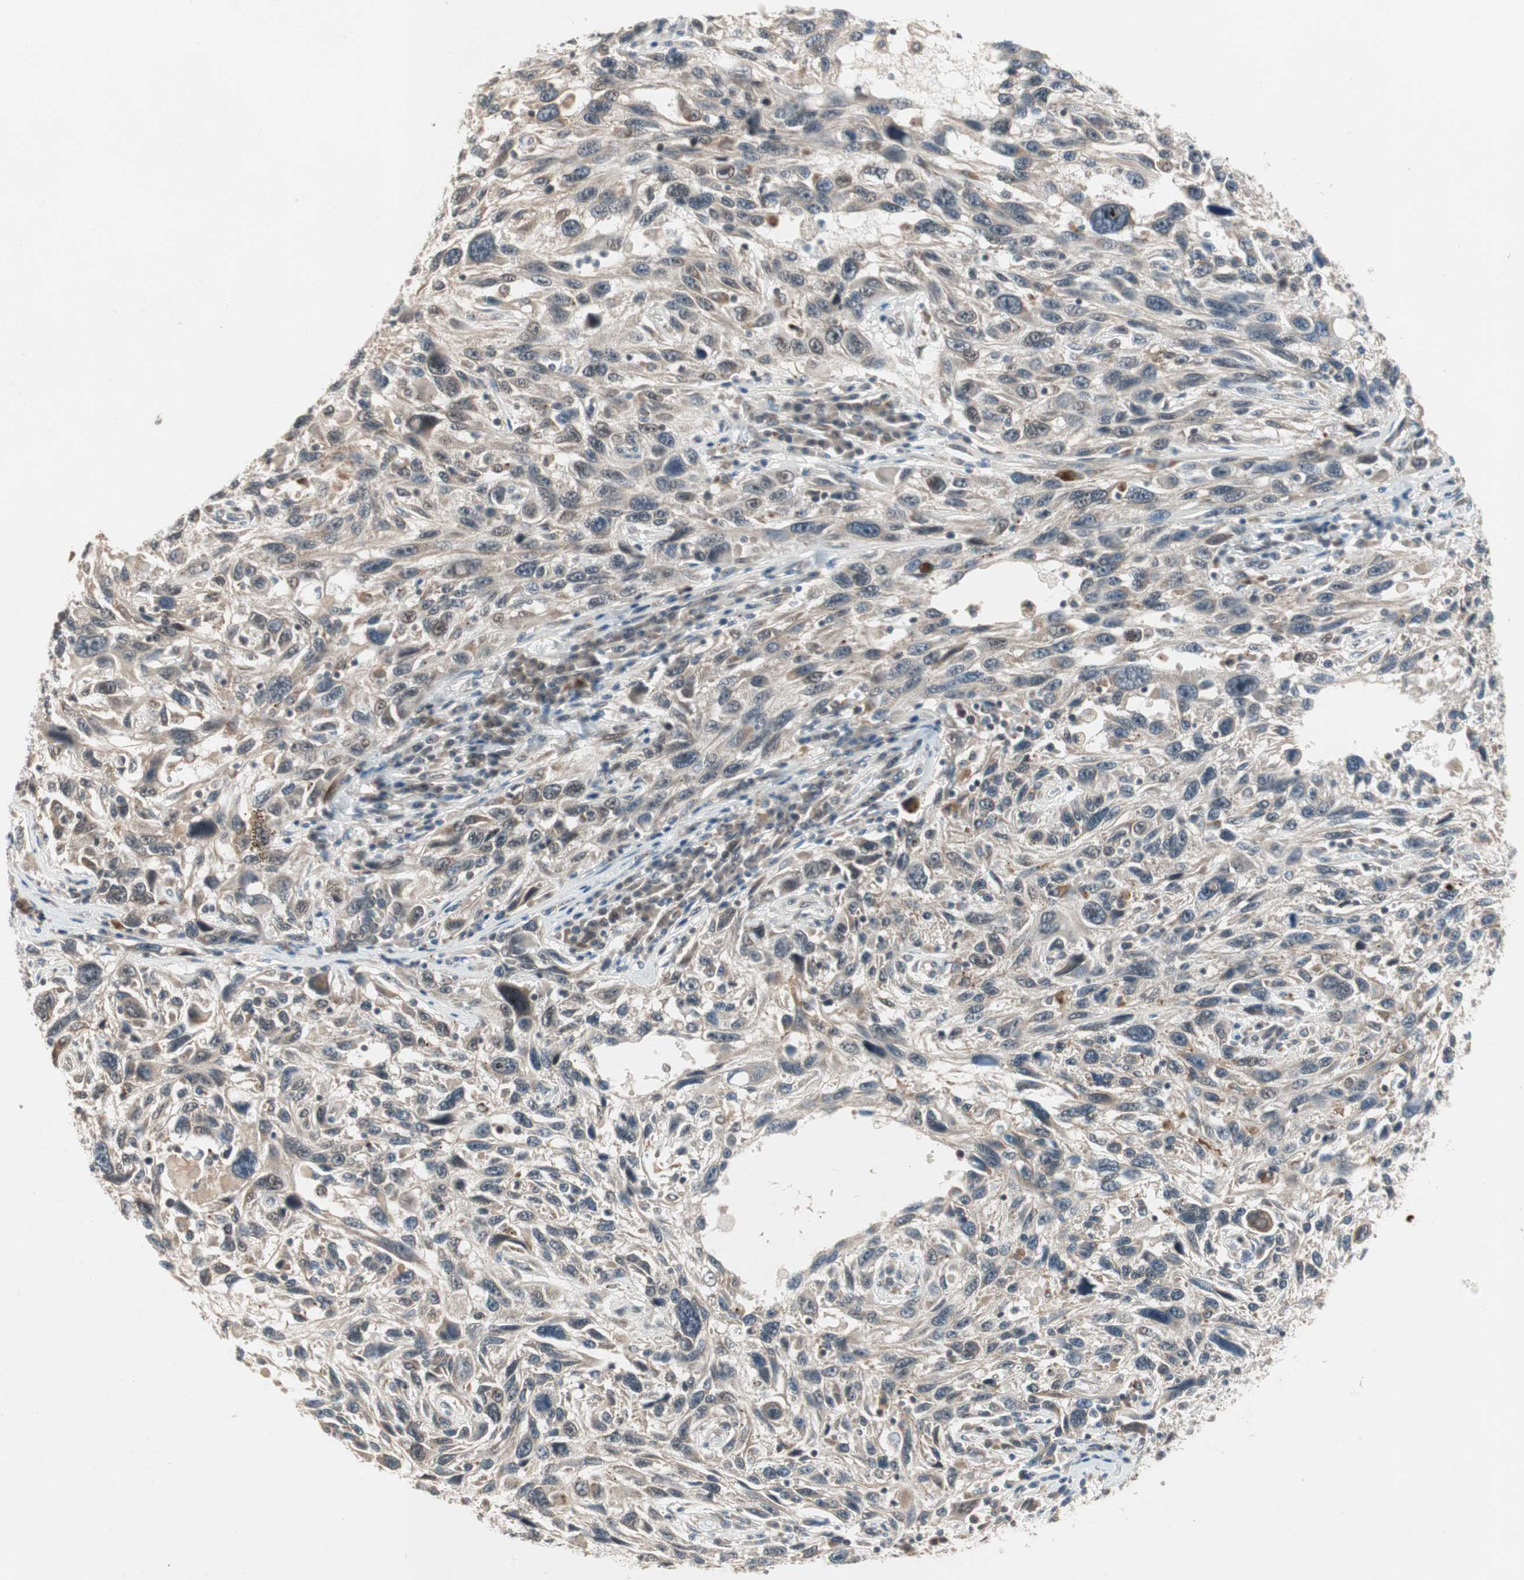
{"staining": {"intensity": "weak", "quantity": "25%-75%", "location": "cytoplasmic/membranous"}, "tissue": "melanoma", "cell_type": "Tumor cells", "image_type": "cancer", "snomed": [{"axis": "morphology", "description": "Malignant melanoma, NOS"}, {"axis": "topography", "description": "Skin"}], "caption": "Malignant melanoma stained with immunohistochemistry (IHC) reveals weak cytoplasmic/membranous expression in about 25%-75% of tumor cells.", "gene": "PGBD1", "patient": {"sex": "male", "age": 53}}